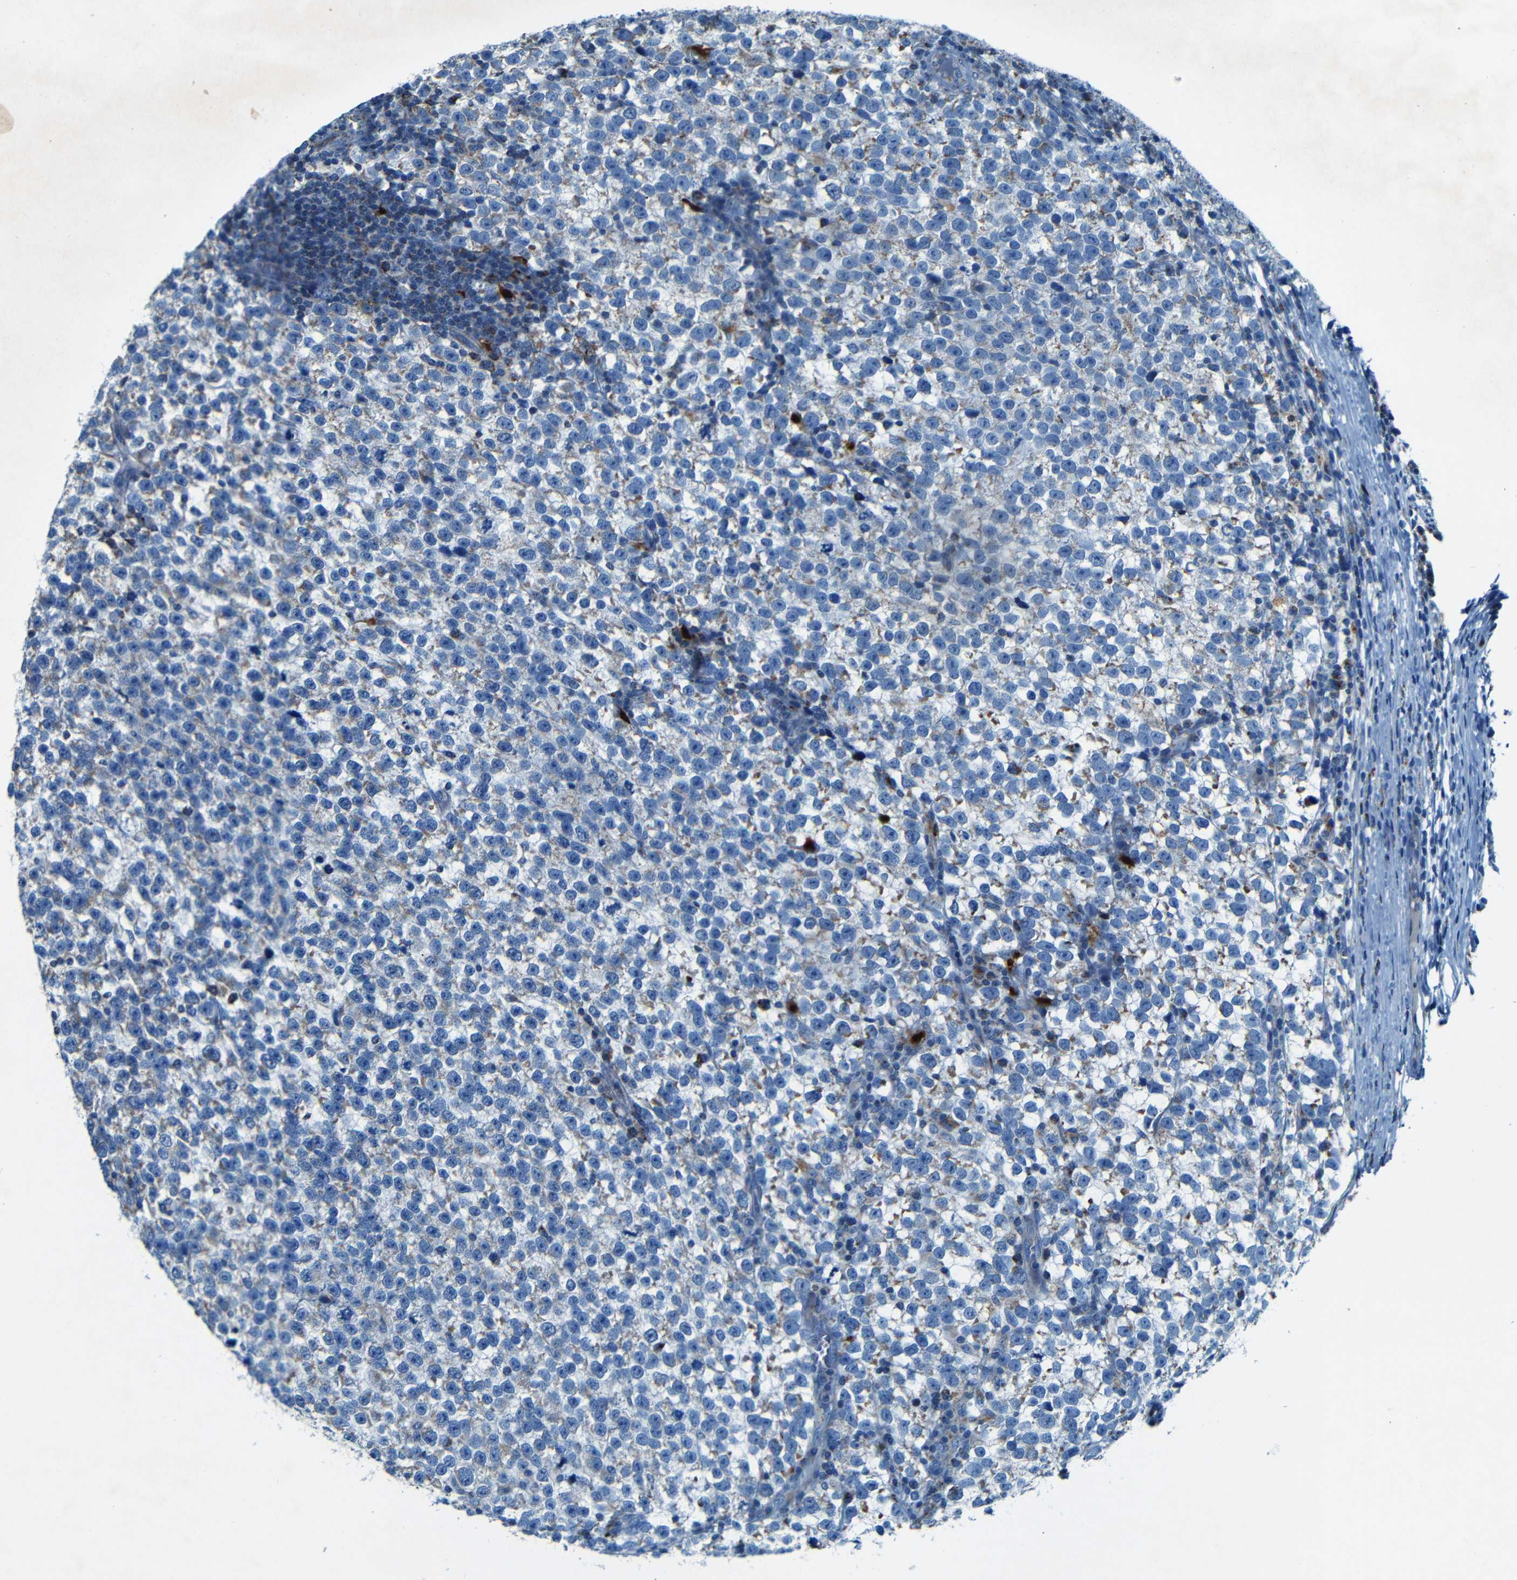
{"staining": {"intensity": "moderate", "quantity": "<25%", "location": "cytoplasmic/membranous"}, "tissue": "testis cancer", "cell_type": "Tumor cells", "image_type": "cancer", "snomed": [{"axis": "morphology", "description": "Normal tissue, NOS"}, {"axis": "morphology", "description": "Seminoma, NOS"}, {"axis": "topography", "description": "Testis"}], "caption": "Brown immunohistochemical staining in seminoma (testis) displays moderate cytoplasmic/membranous expression in about <25% of tumor cells.", "gene": "WSCD2", "patient": {"sex": "male", "age": 43}}